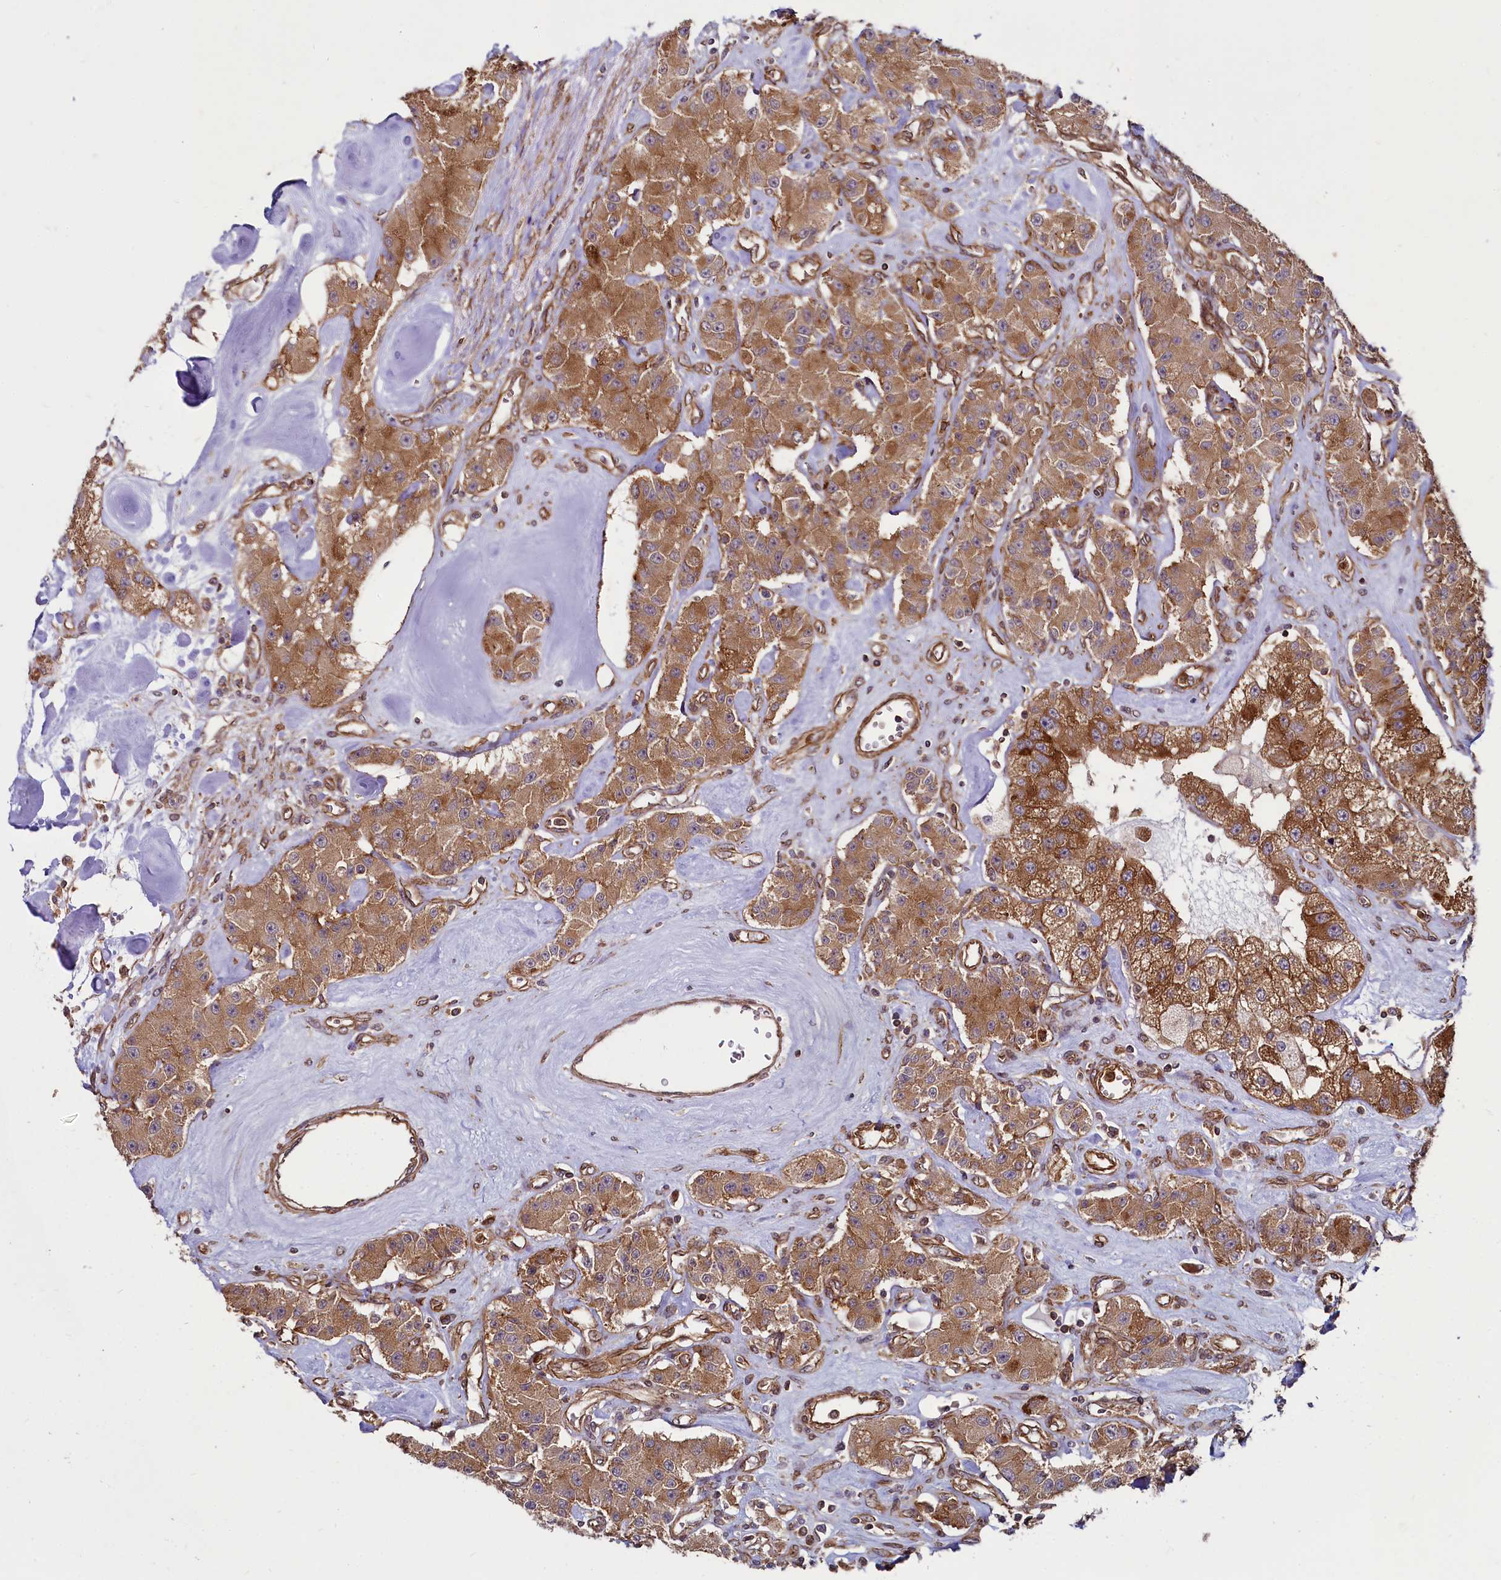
{"staining": {"intensity": "moderate", "quantity": ">75%", "location": "cytoplasmic/membranous"}, "tissue": "carcinoid", "cell_type": "Tumor cells", "image_type": "cancer", "snomed": [{"axis": "morphology", "description": "Carcinoid, malignant, NOS"}, {"axis": "topography", "description": "Pancreas"}], "caption": "Immunohistochemical staining of carcinoid shows moderate cytoplasmic/membranous protein expression in about >75% of tumor cells.", "gene": "SVIP", "patient": {"sex": "male", "age": 41}}